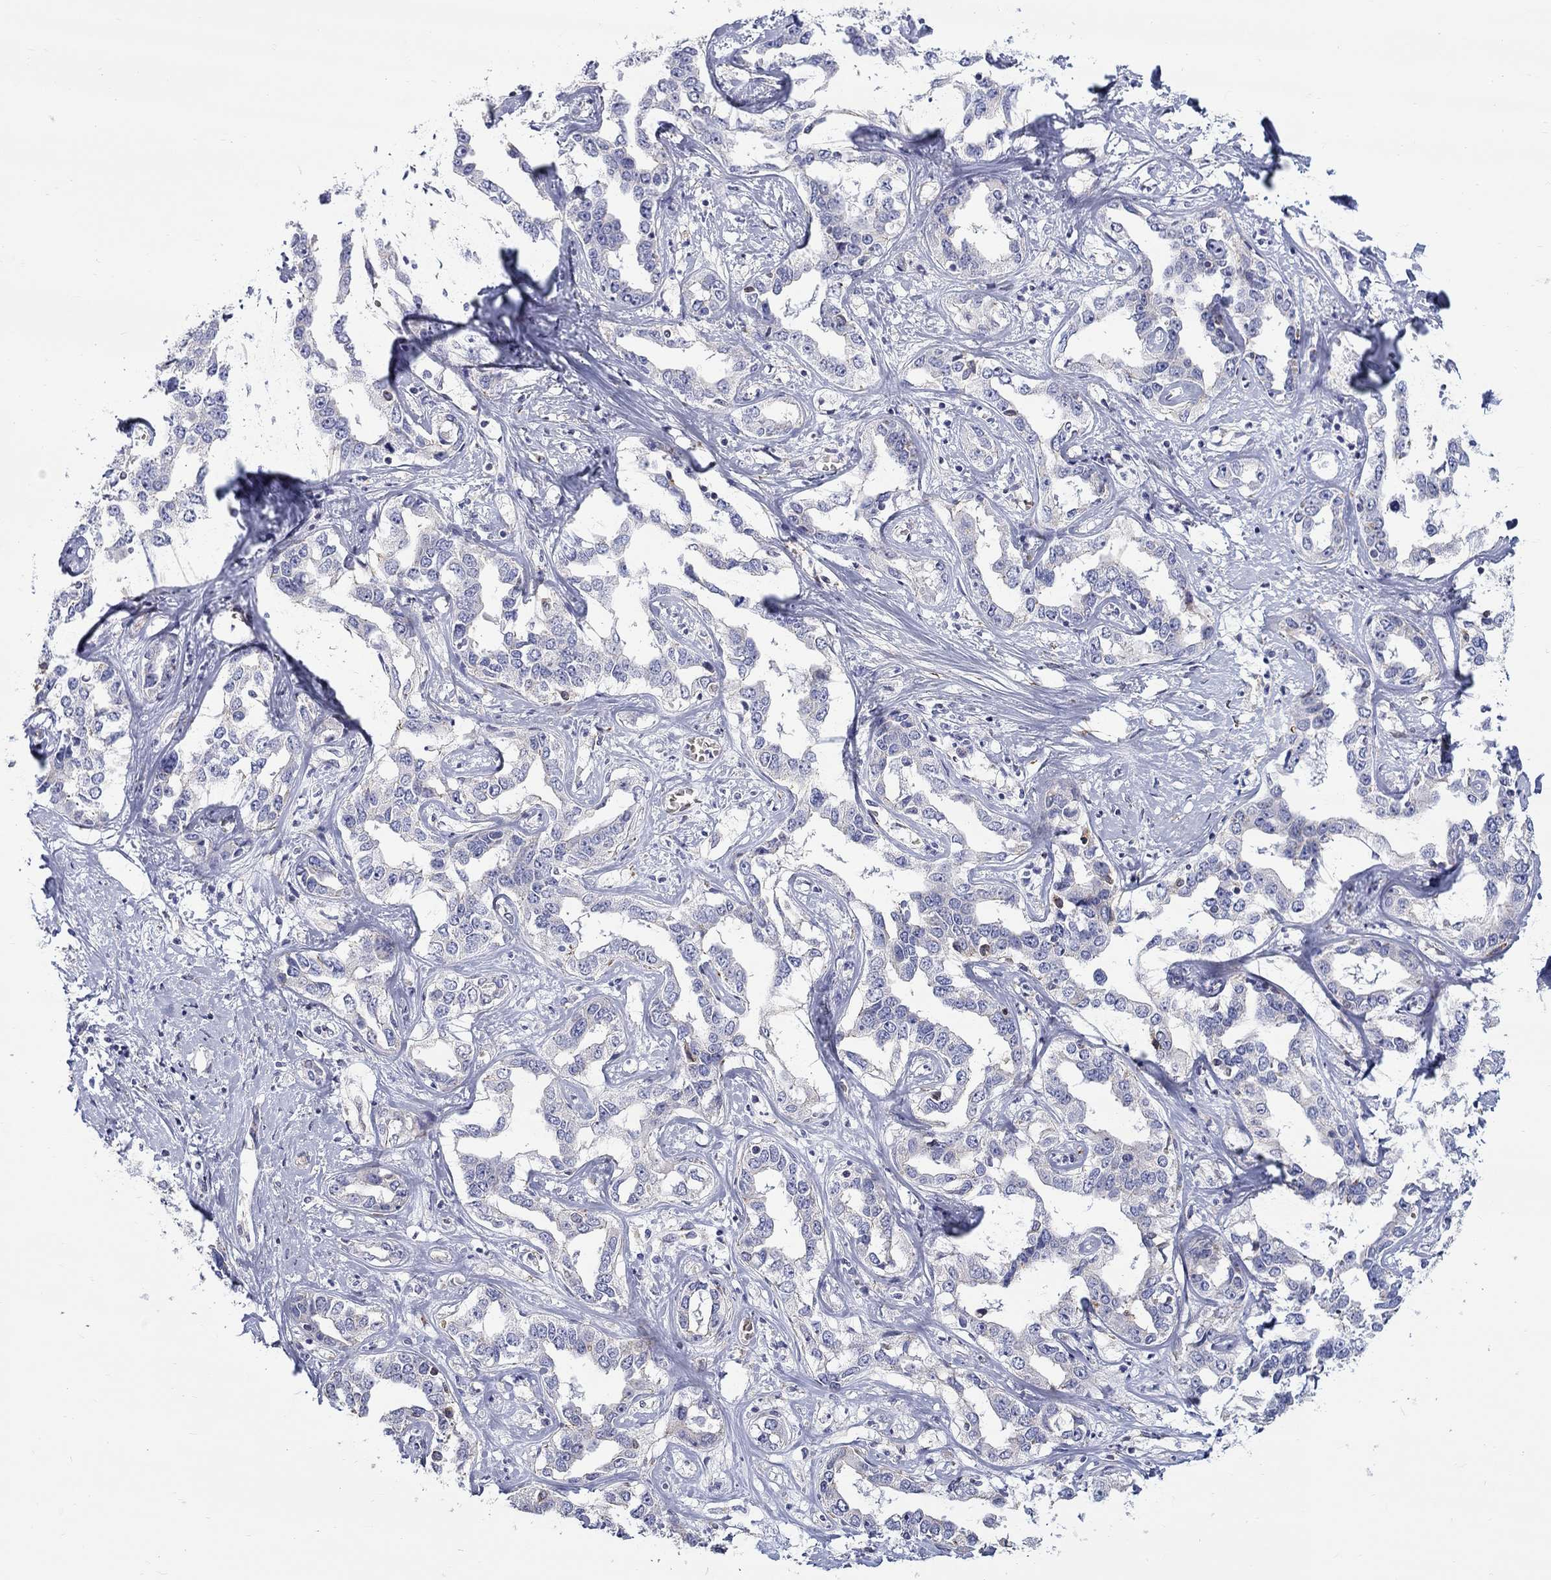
{"staining": {"intensity": "negative", "quantity": "none", "location": "none"}, "tissue": "liver cancer", "cell_type": "Tumor cells", "image_type": "cancer", "snomed": [{"axis": "morphology", "description": "Cholangiocarcinoma"}, {"axis": "topography", "description": "Liver"}], "caption": "Tumor cells show no significant protein positivity in cholangiocarcinoma (liver). (DAB IHC with hematoxylin counter stain).", "gene": "QRFPR", "patient": {"sex": "male", "age": 59}}